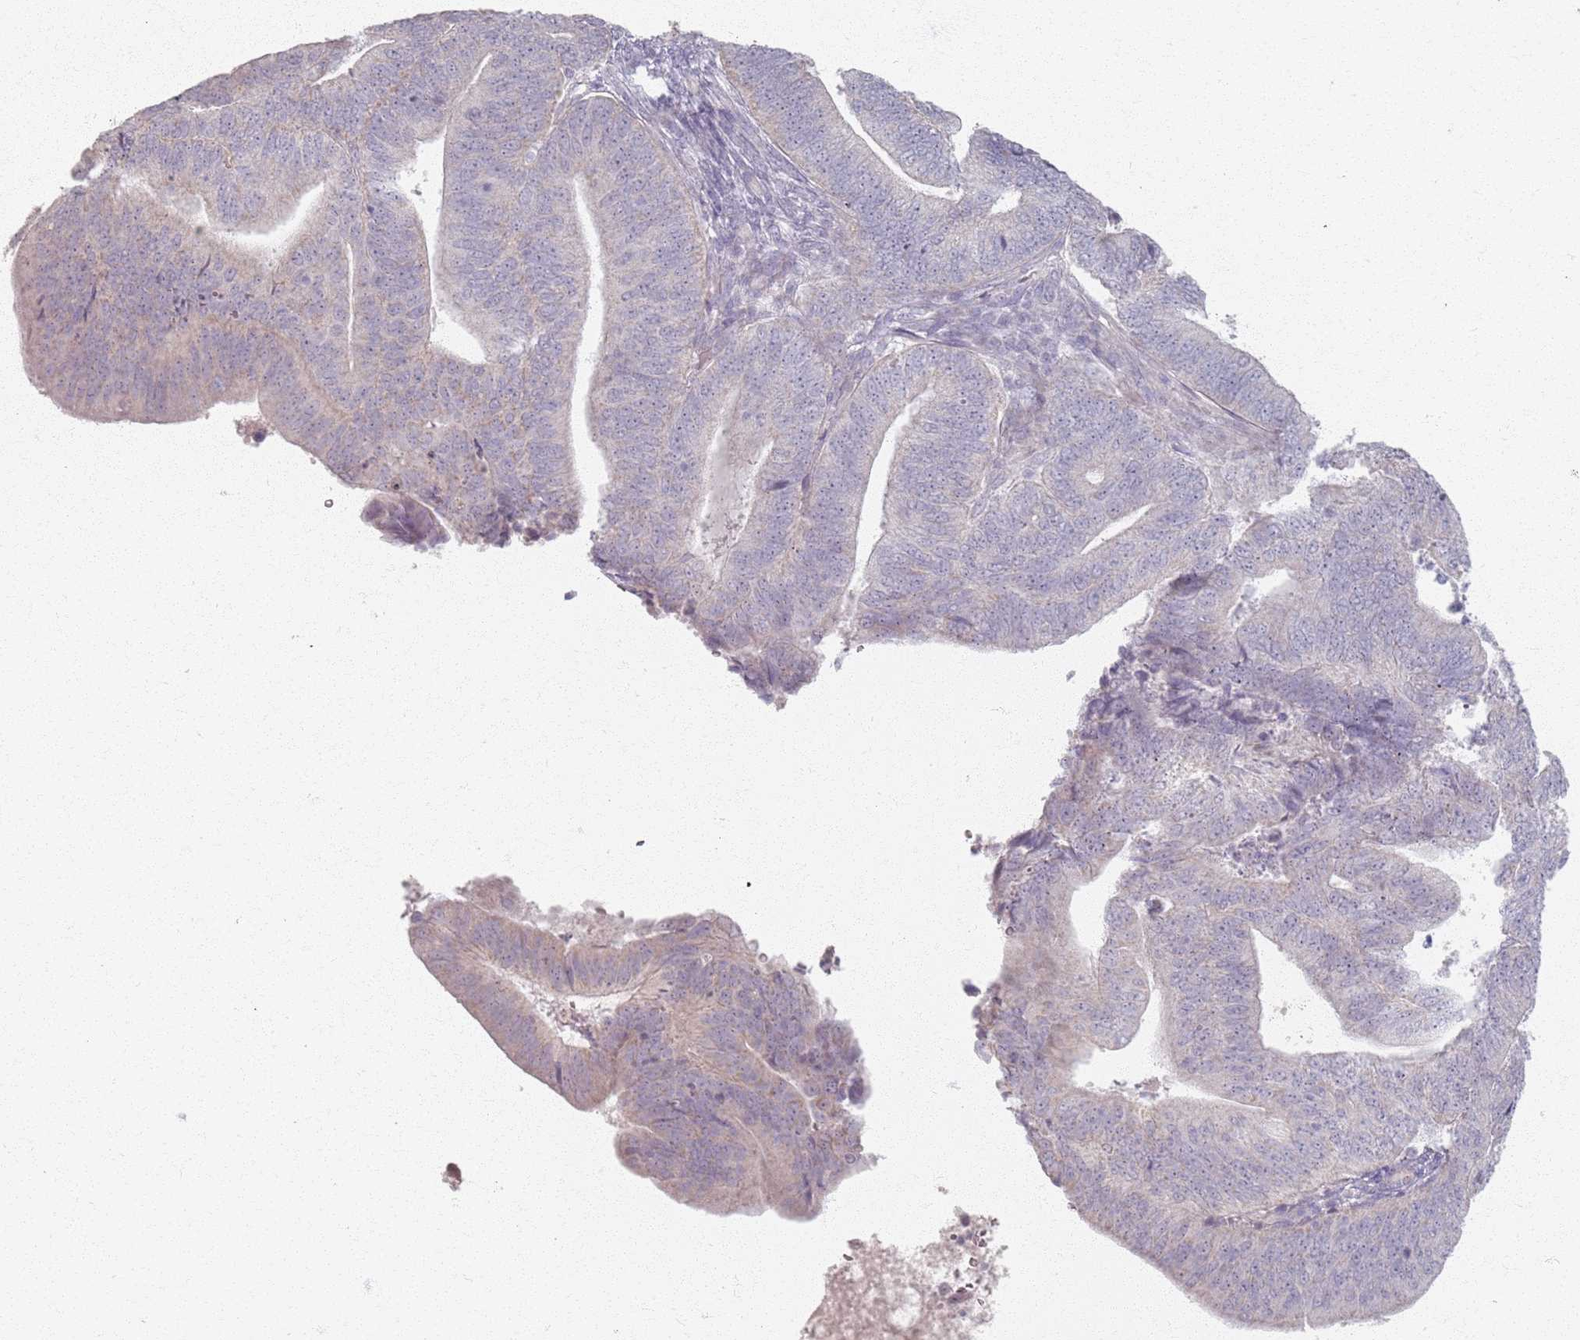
{"staining": {"intensity": "negative", "quantity": "none", "location": "none"}, "tissue": "endometrial cancer", "cell_type": "Tumor cells", "image_type": "cancer", "snomed": [{"axis": "morphology", "description": "Adenocarcinoma, NOS"}, {"axis": "topography", "description": "Endometrium"}], "caption": "This is a image of immunohistochemistry (IHC) staining of adenocarcinoma (endometrial), which shows no expression in tumor cells. Nuclei are stained in blue.", "gene": "PKD2L2", "patient": {"sex": "female", "age": 70}}